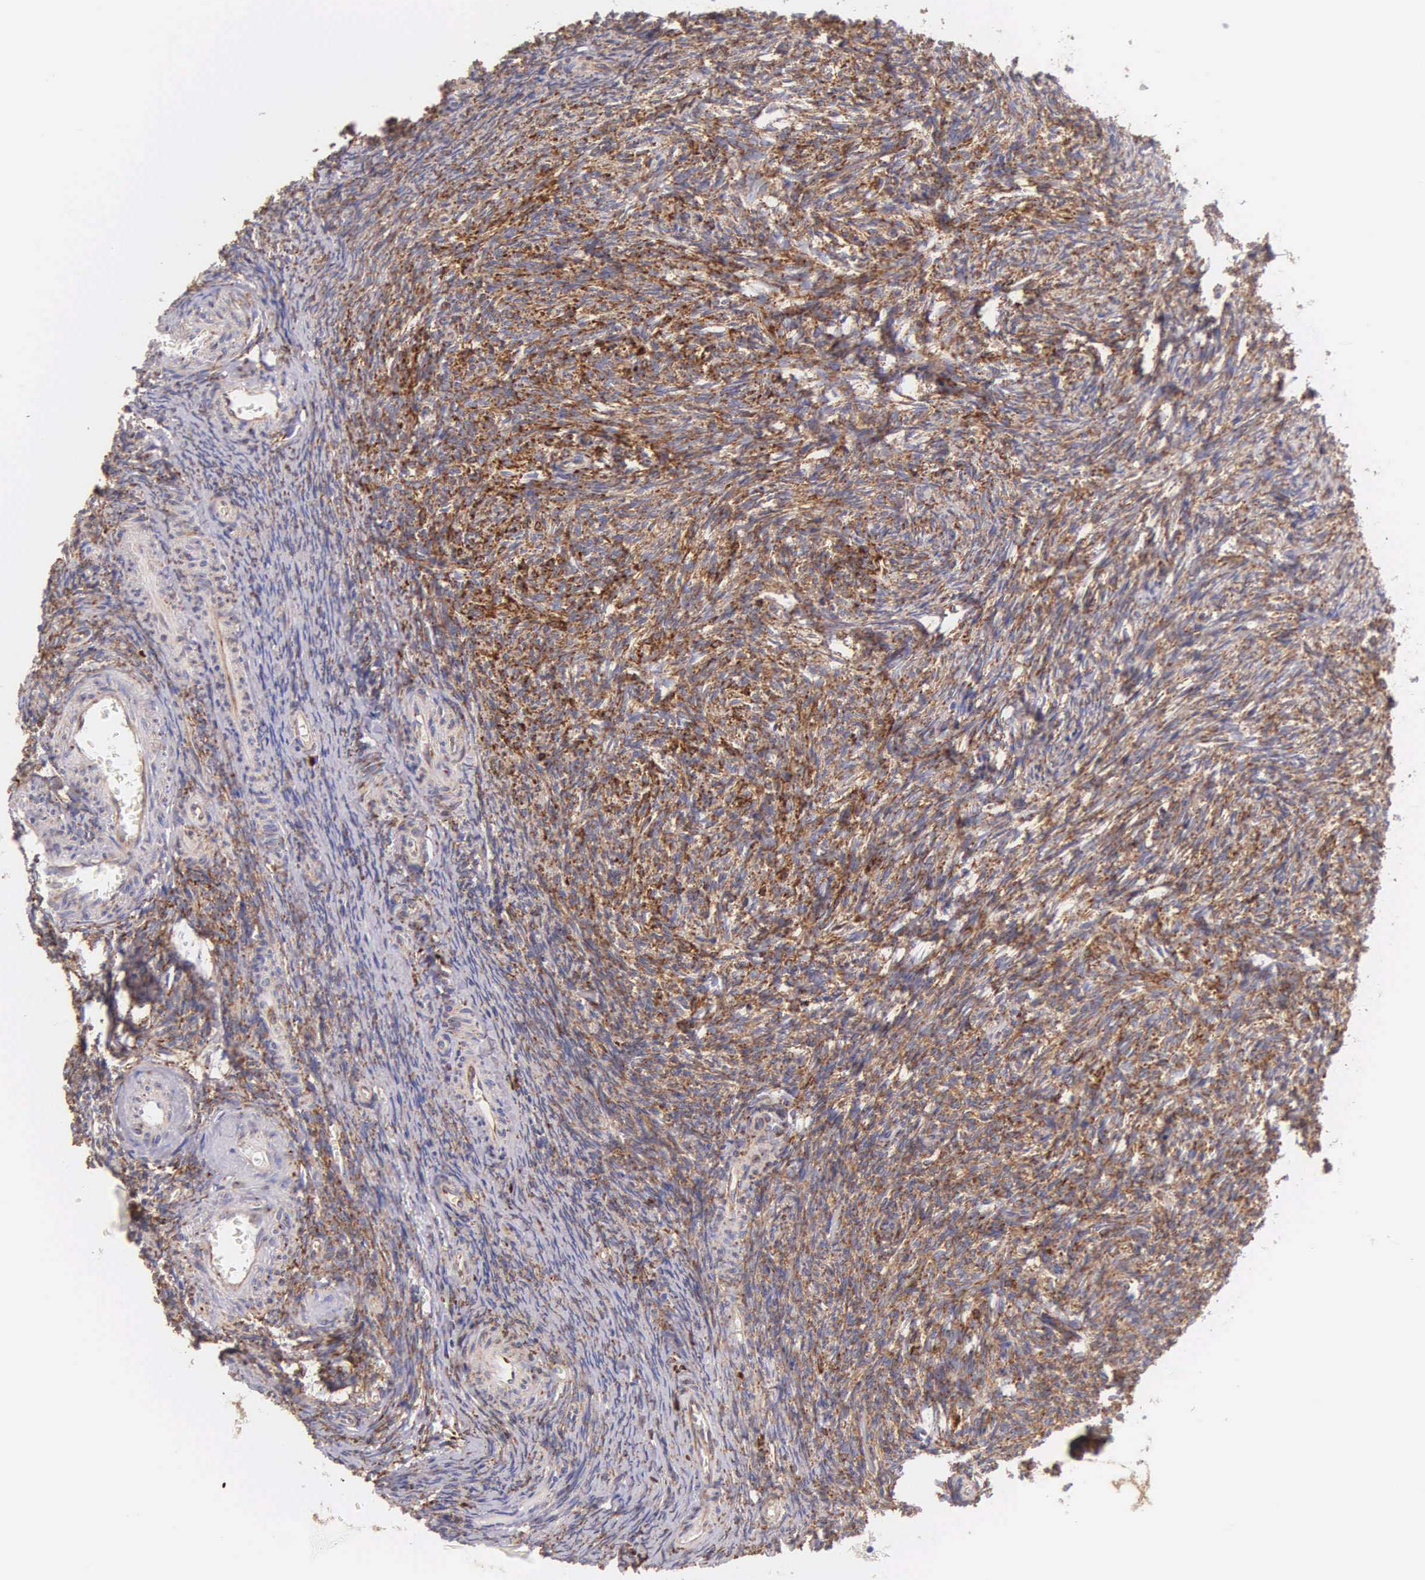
{"staining": {"intensity": "moderate", "quantity": ">75%", "location": "cytoplasmic/membranous"}, "tissue": "ovary", "cell_type": "Ovarian stroma cells", "image_type": "normal", "snomed": [{"axis": "morphology", "description": "Normal tissue, NOS"}, {"axis": "topography", "description": "Ovary"}], "caption": "Moderate cytoplasmic/membranous expression is seen in about >75% of ovarian stroma cells in unremarkable ovary. (Stains: DAB (3,3'-diaminobenzidine) in brown, nuclei in blue, Microscopy: brightfield microscopy at high magnification).", "gene": "CKAP4", "patient": {"sex": "female", "age": 54}}